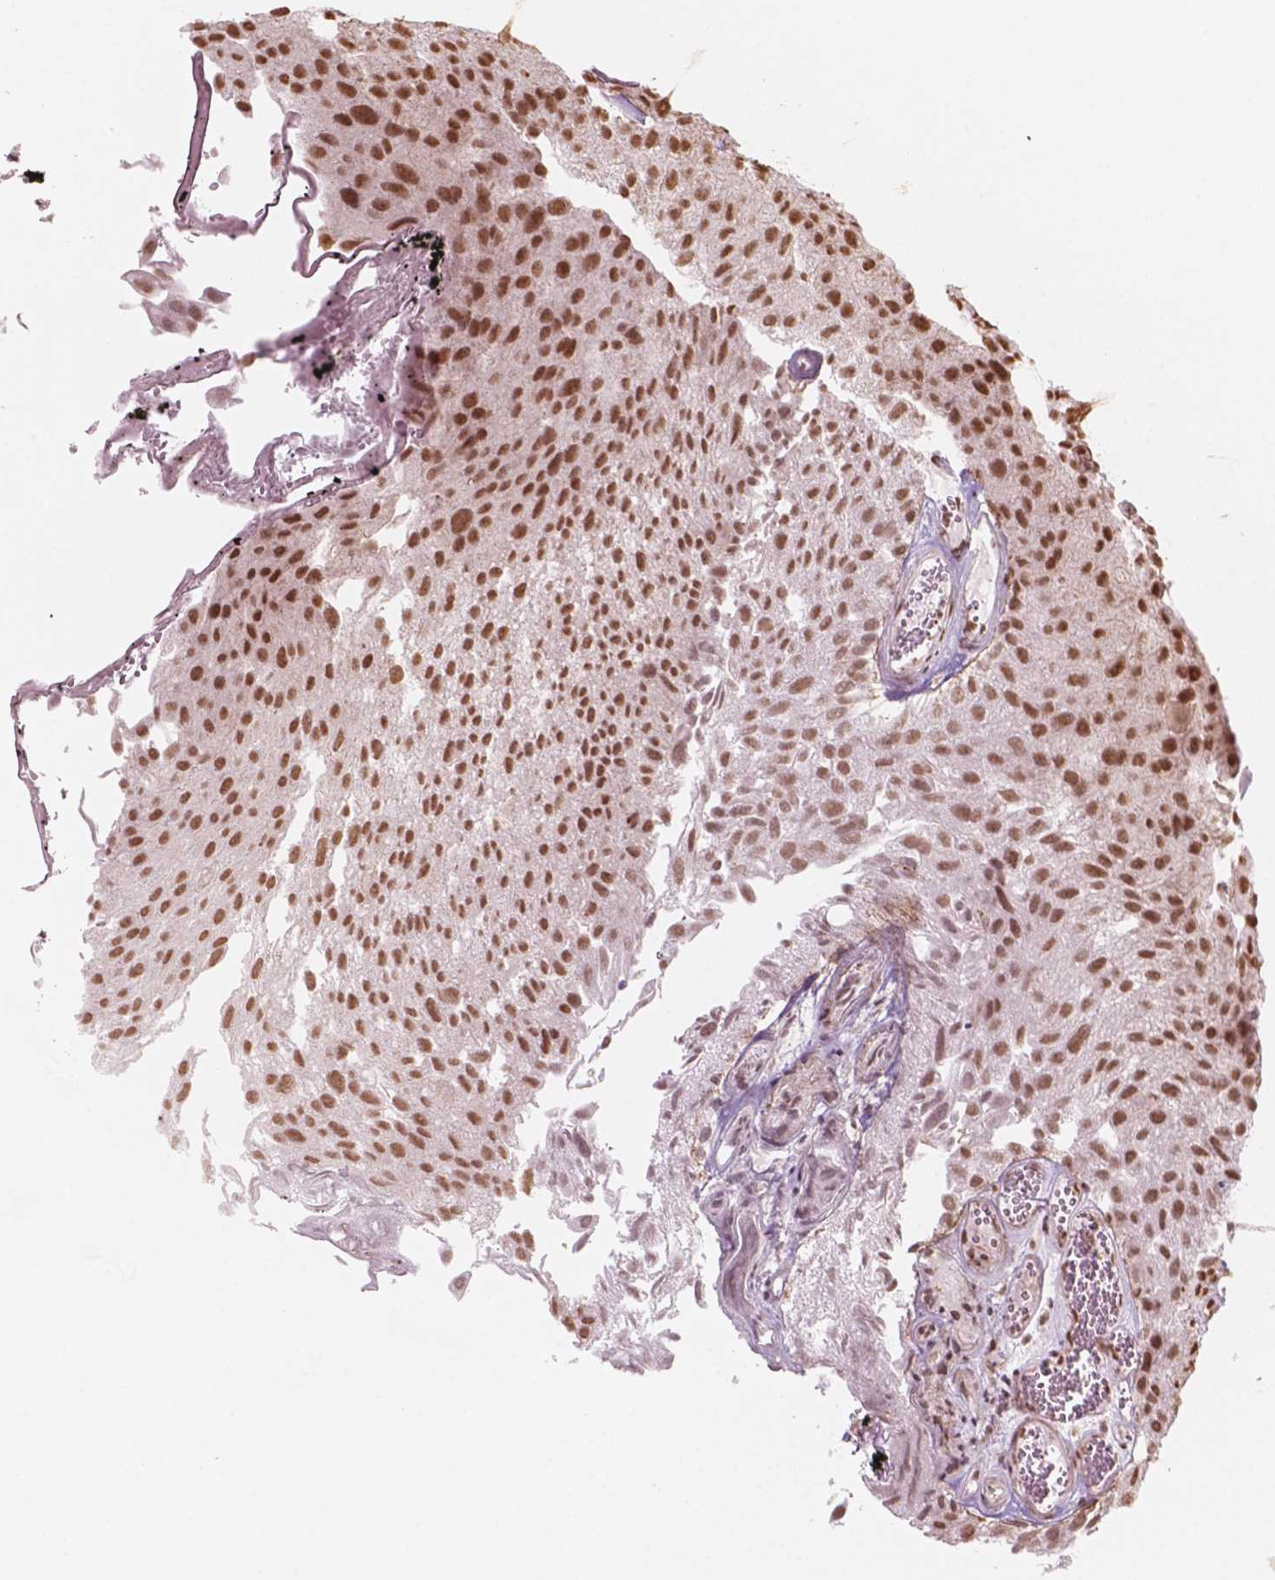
{"staining": {"intensity": "moderate", "quantity": ">75%", "location": "nuclear"}, "tissue": "urothelial cancer", "cell_type": "Tumor cells", "image_type": "cancer", "snomed": [{"axis": "morphology", "description": "Urothelial carcinoma, Low grade"}, {"axis": "topography", "description": "Urinary bladder"}], "caption": "Moderate nuclear staining for a protein is identified in about >75% of tumor cells of urothelial carcinoma (low-grade) using immunohistochemistry.", "gene": "GTF3C5", "patient": {"sex": "male", "age": 72}}